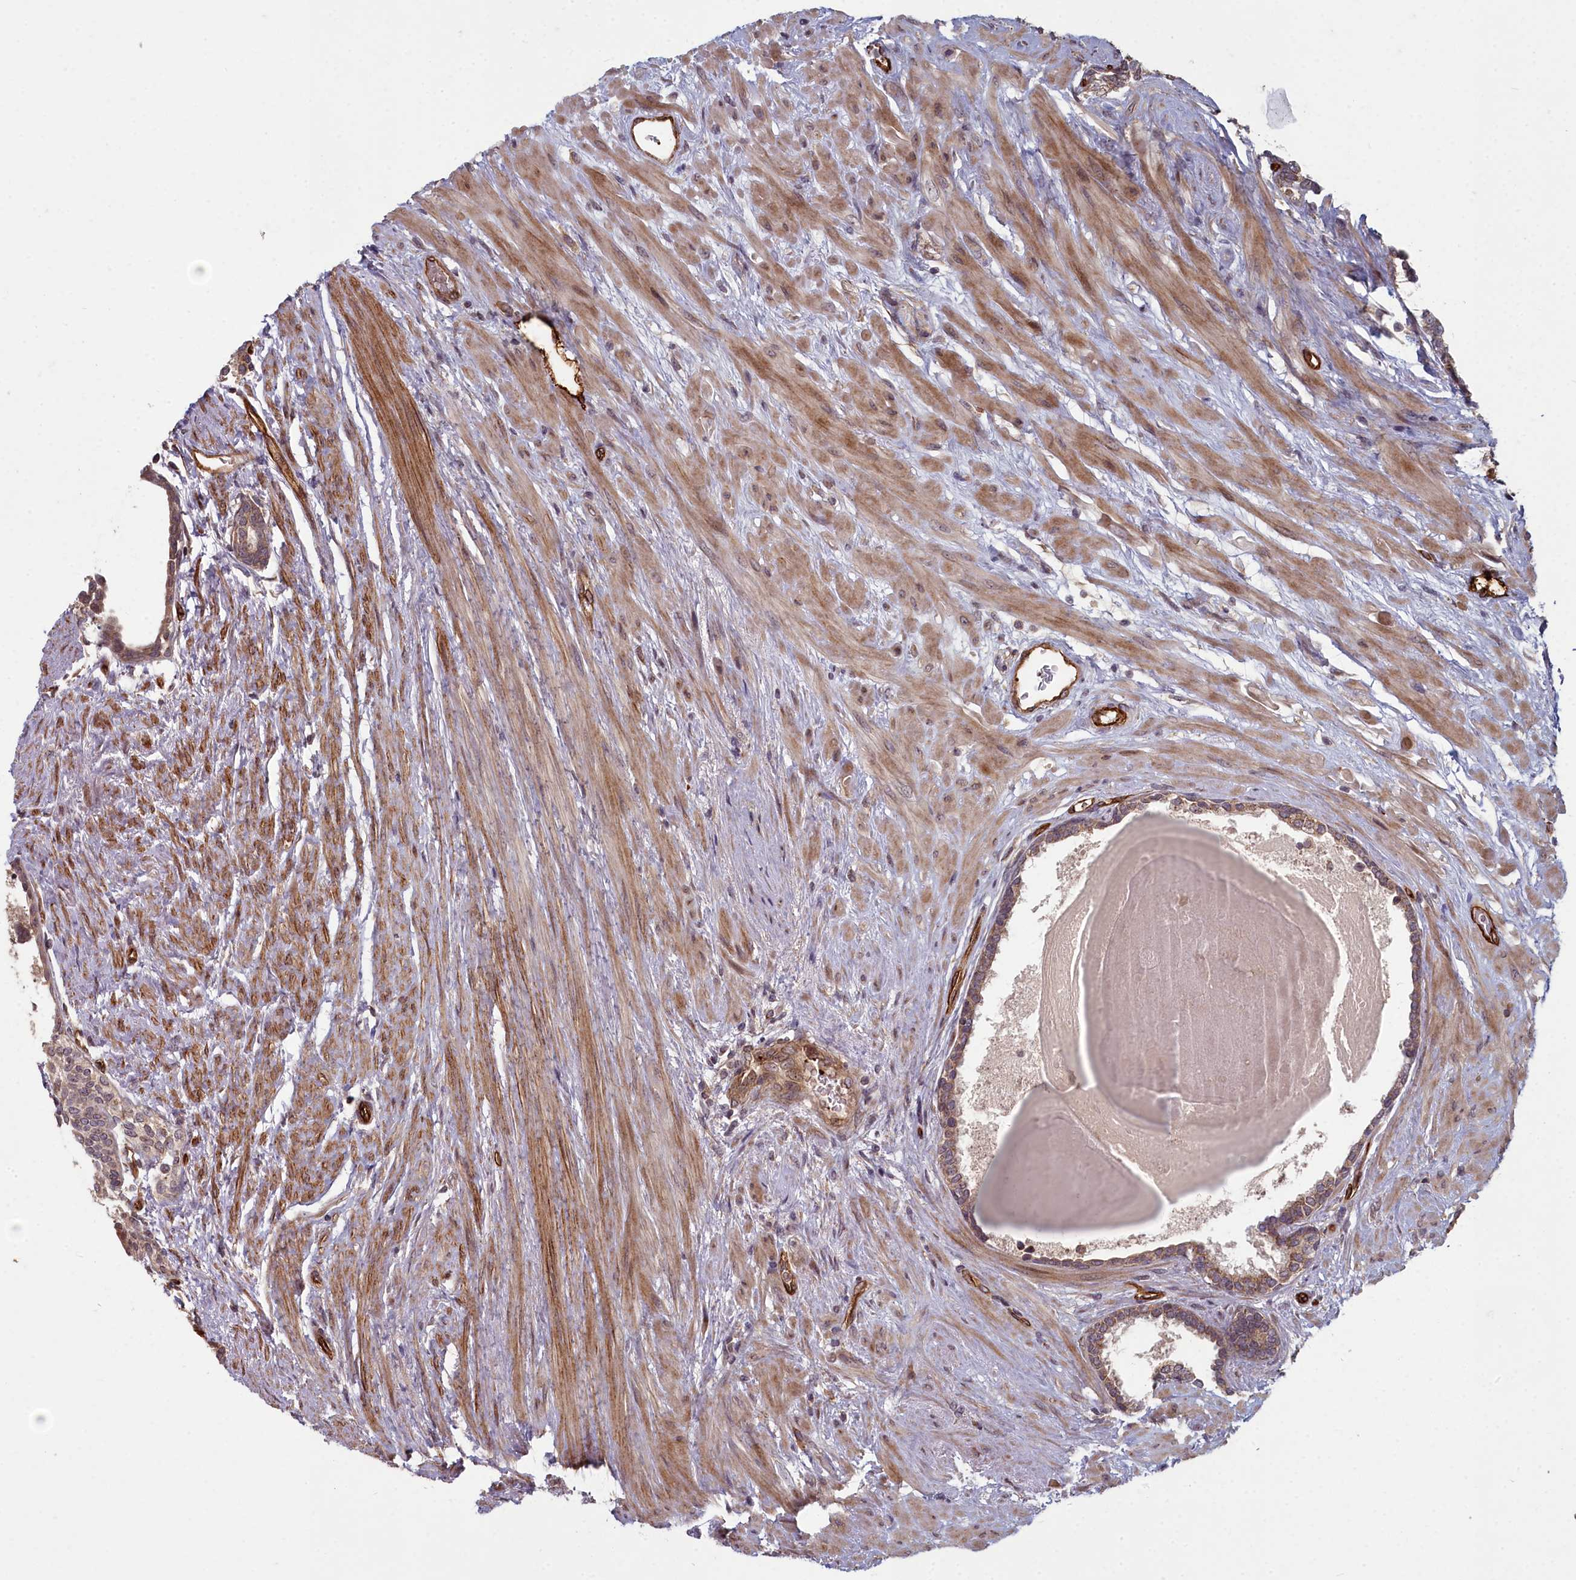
{"staining": {"intensity": "moderate", "quantity": ">75%", "location": "cytoplasmic/membranous"}, "tissue": "prostate", "cell_type": "Glandular cells", "image_type": "normal", "snomed": [{"axis": "morphology", "description": "Normal tissue, NOS"}, {"axis": "topography", "description": "Prostate"}], "caption": "Immunohistochemical staining of normal prostate demonstrates medium levels of moderate cytoplasmic/membranous expression in about >75% of glandular cells.", "gene": "TSPYL4", "patient": {"sex": "male", "age": 57}}